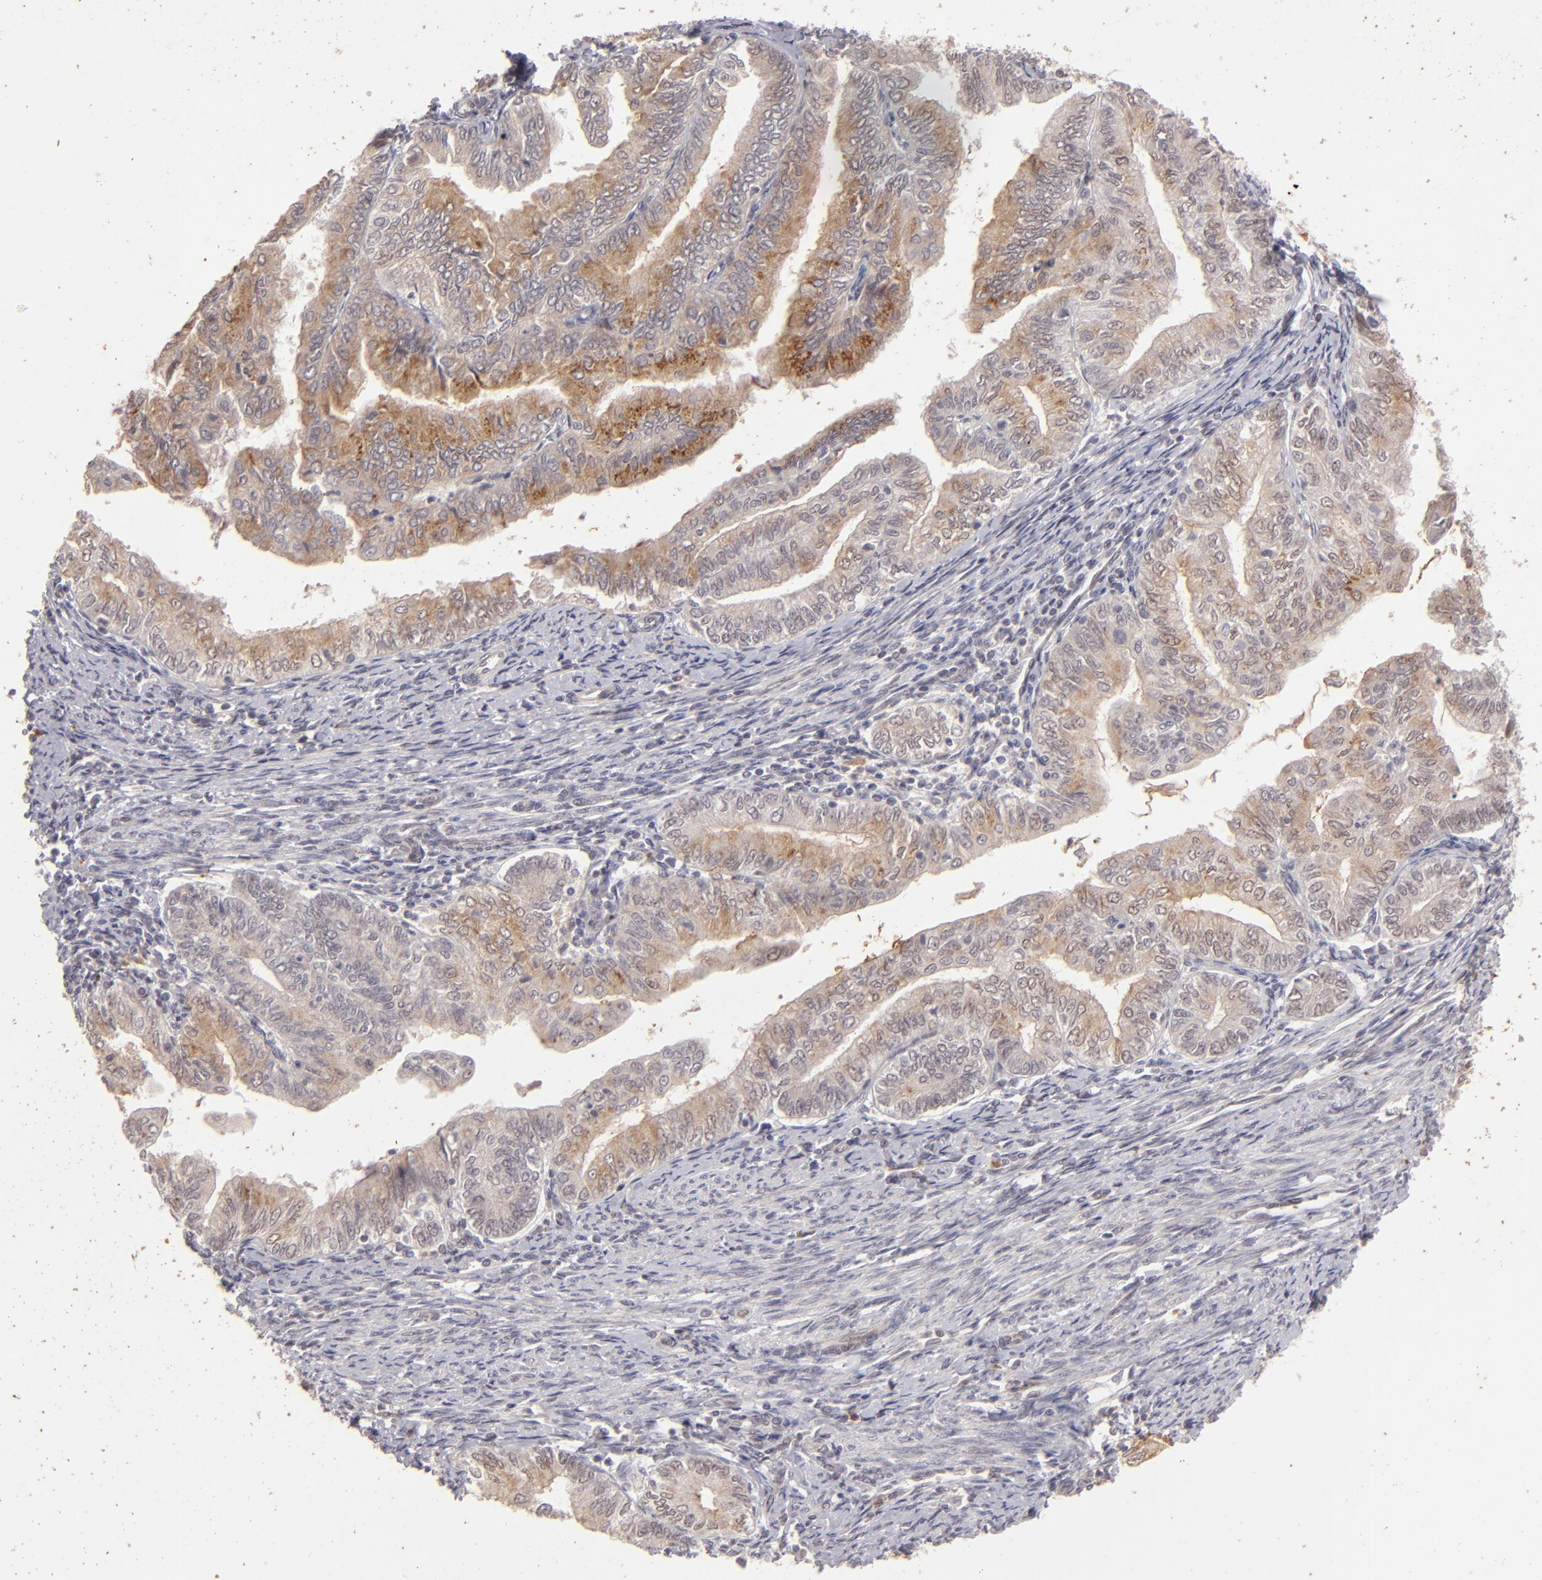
{"staining": {"intensity": "moderate", "quantity": "25%-75%", "location": "cytoplasmic/membranous"}, "tissue": "endometrial cancer", "cell_type": "Tumor cells", "image_type": "cancer", "snomed": [{"axis": "morphology", "description": "Adenocarcinoma, NOS"}, {"axis": "topography", "description": "Endometrium"}], "caption": "Brown immunohistochemical staining in endometrial adenocarcinoma reveals moderate cytoplasmic/membranous positivity in approximately 25%-75% of tumor cells.", "gene": "DFFA", "patient": {"sex": "female", "age": 66}}